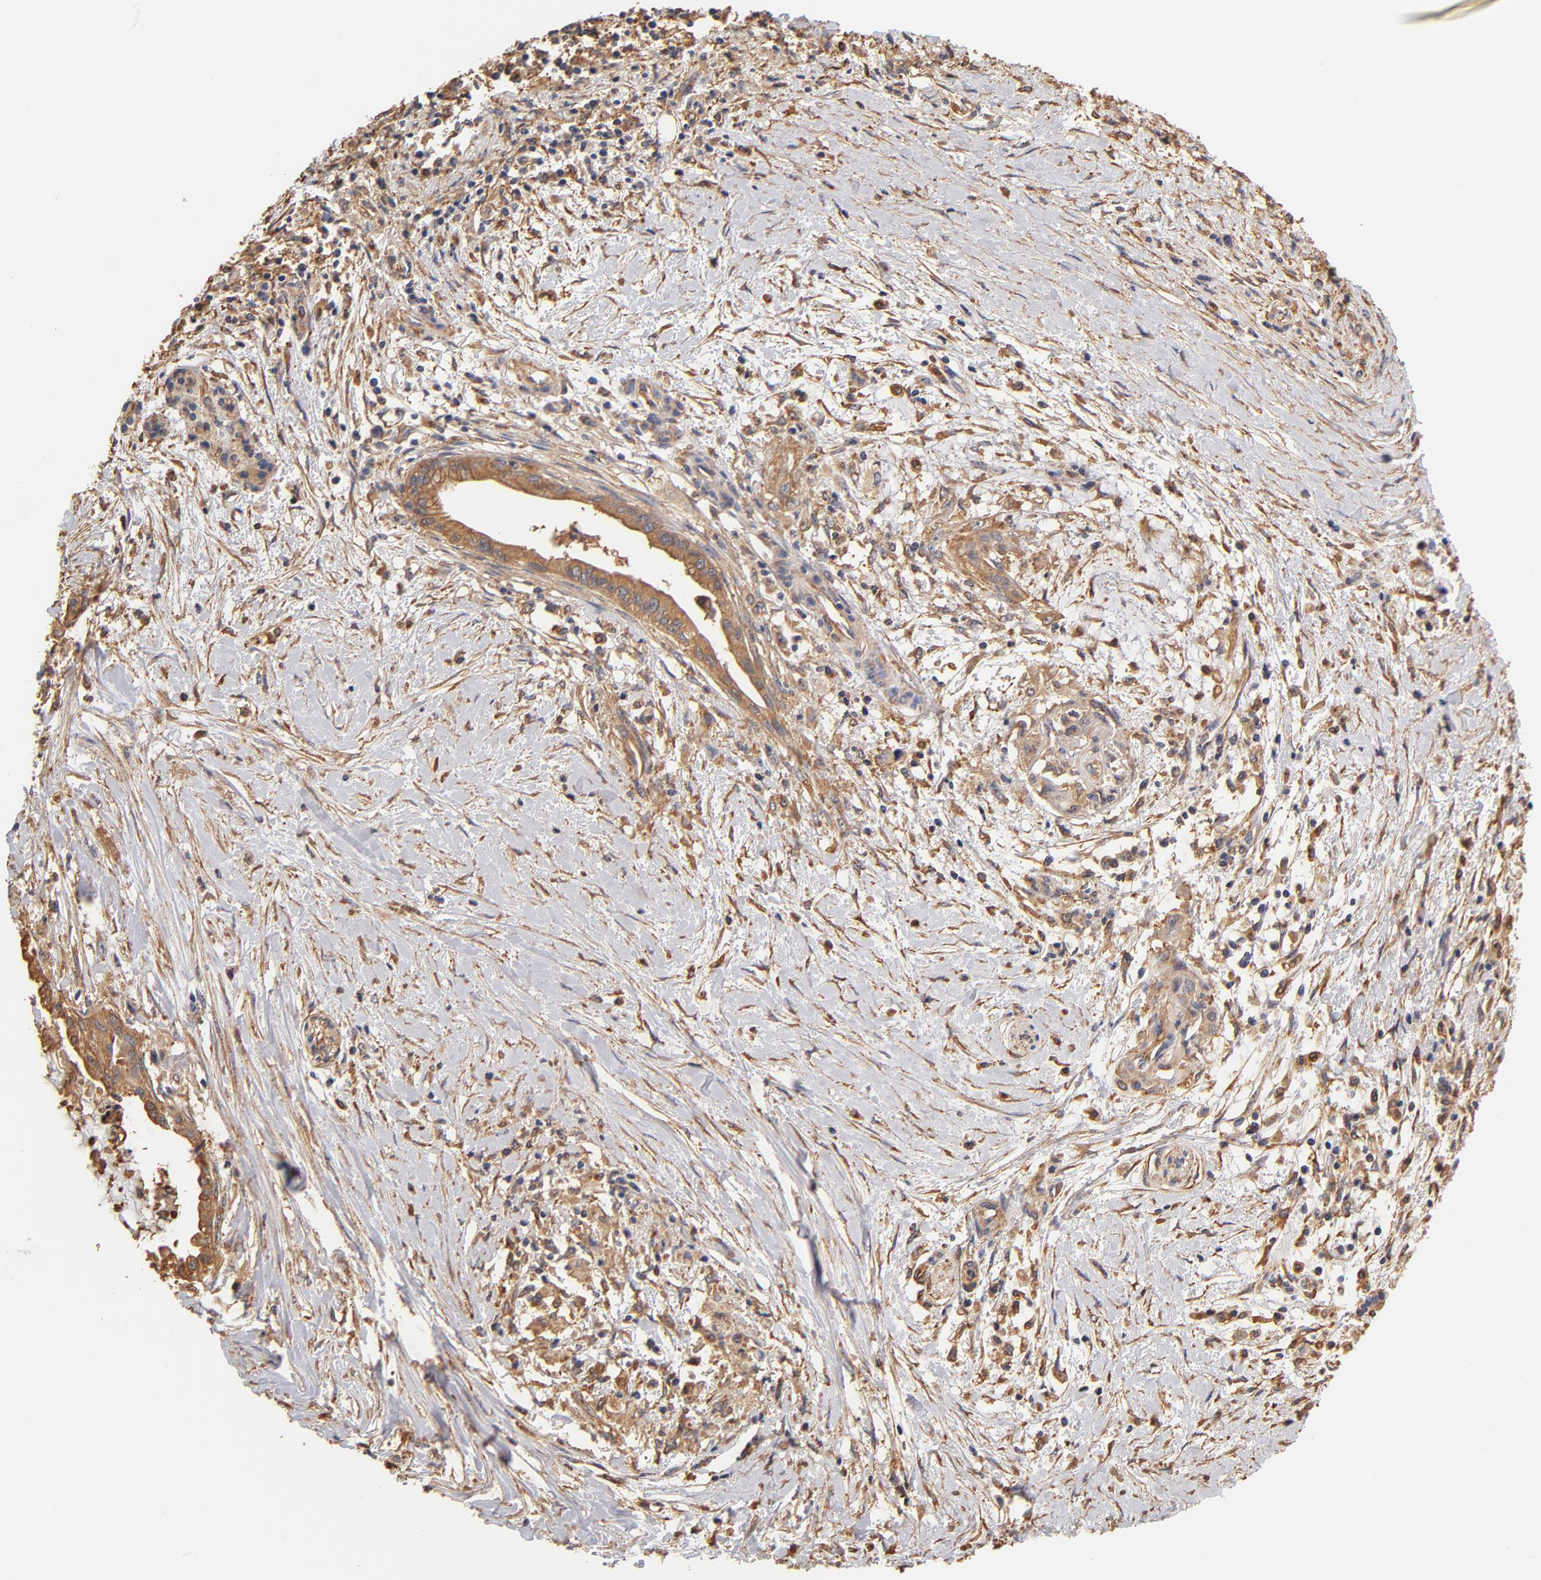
{"staining": {"intensity": "moderate", "quantity": "25%-75%", "location": "cytoplasmic/membranous"}, "tissue": "pancreatic cancer", "cell_type": "Tumor cells", "image_type": "cancer", "snomed": [{"axis": "morphology", "description": "Adenocarcinoma, NOS"}, {"axis": "topography", "description": "Pancreas"}], "caption": "This image shows IHC staining of human pancreatic cancer, with medium moderate cytoplasmic/membranous staining in about 25%-75% of tumor cells.", "gene": "FCMR", "patient": {"sex": "female", "age": 64}}